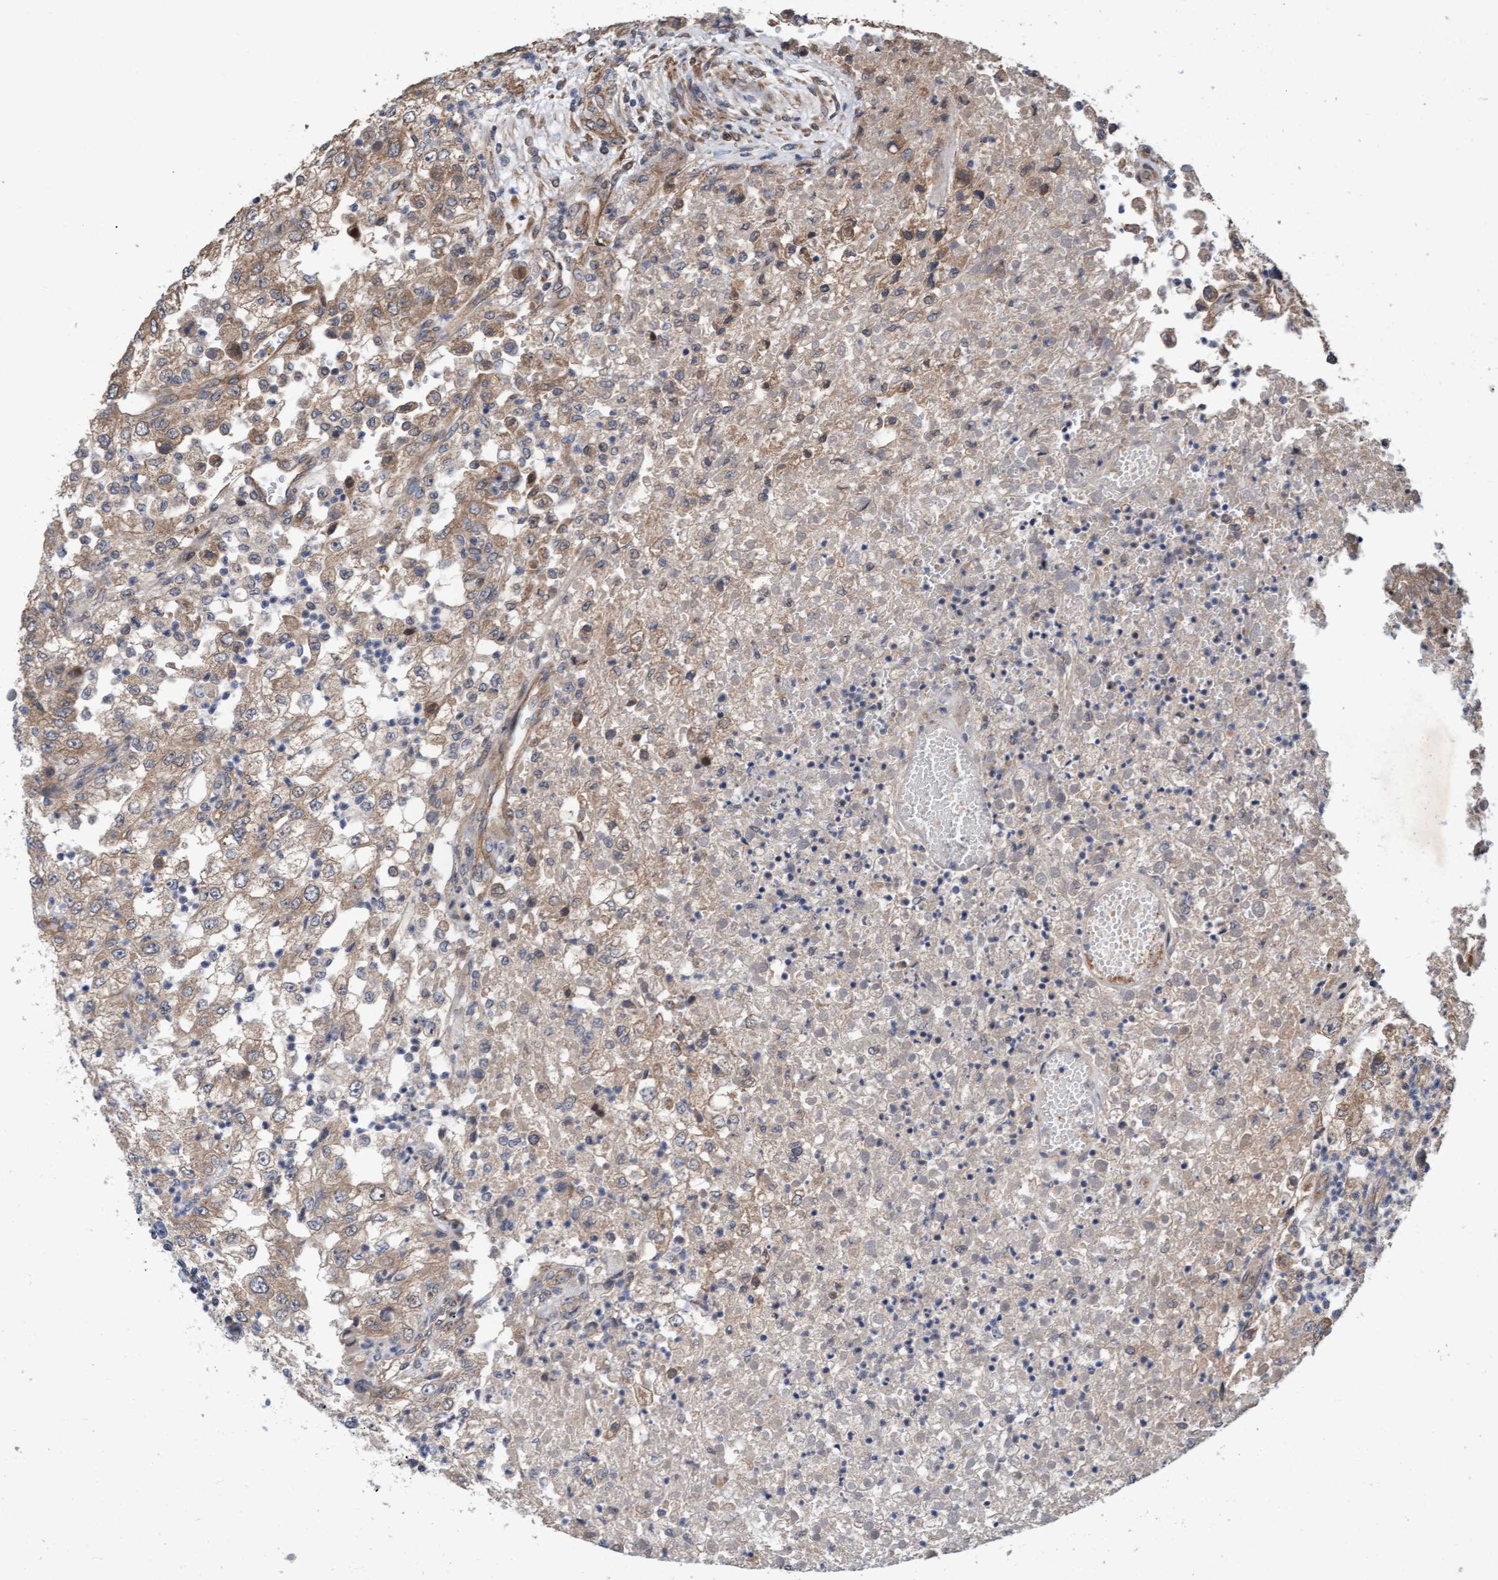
{"staining": {"intensity": "weak", "quantity": ">75%", "location": "cytoplasmic/membranous"}, "tissue": "renal cancer", "cell_type": "Tumor cells", "image_type": "cancer", "snomed": [{"axis": "morphology", "description": "Adenocarcinoma, NOS"}, {"axis": "topography", "description": "Kidney"}], "caption": "A brown stain shows weak cytoplasmic/membranous positivity of a protein in human renal cancer (adenocarcinoma) tumor cells.", "gene": "MLXIP", "patient": {"sex": "female", "age": 54}}